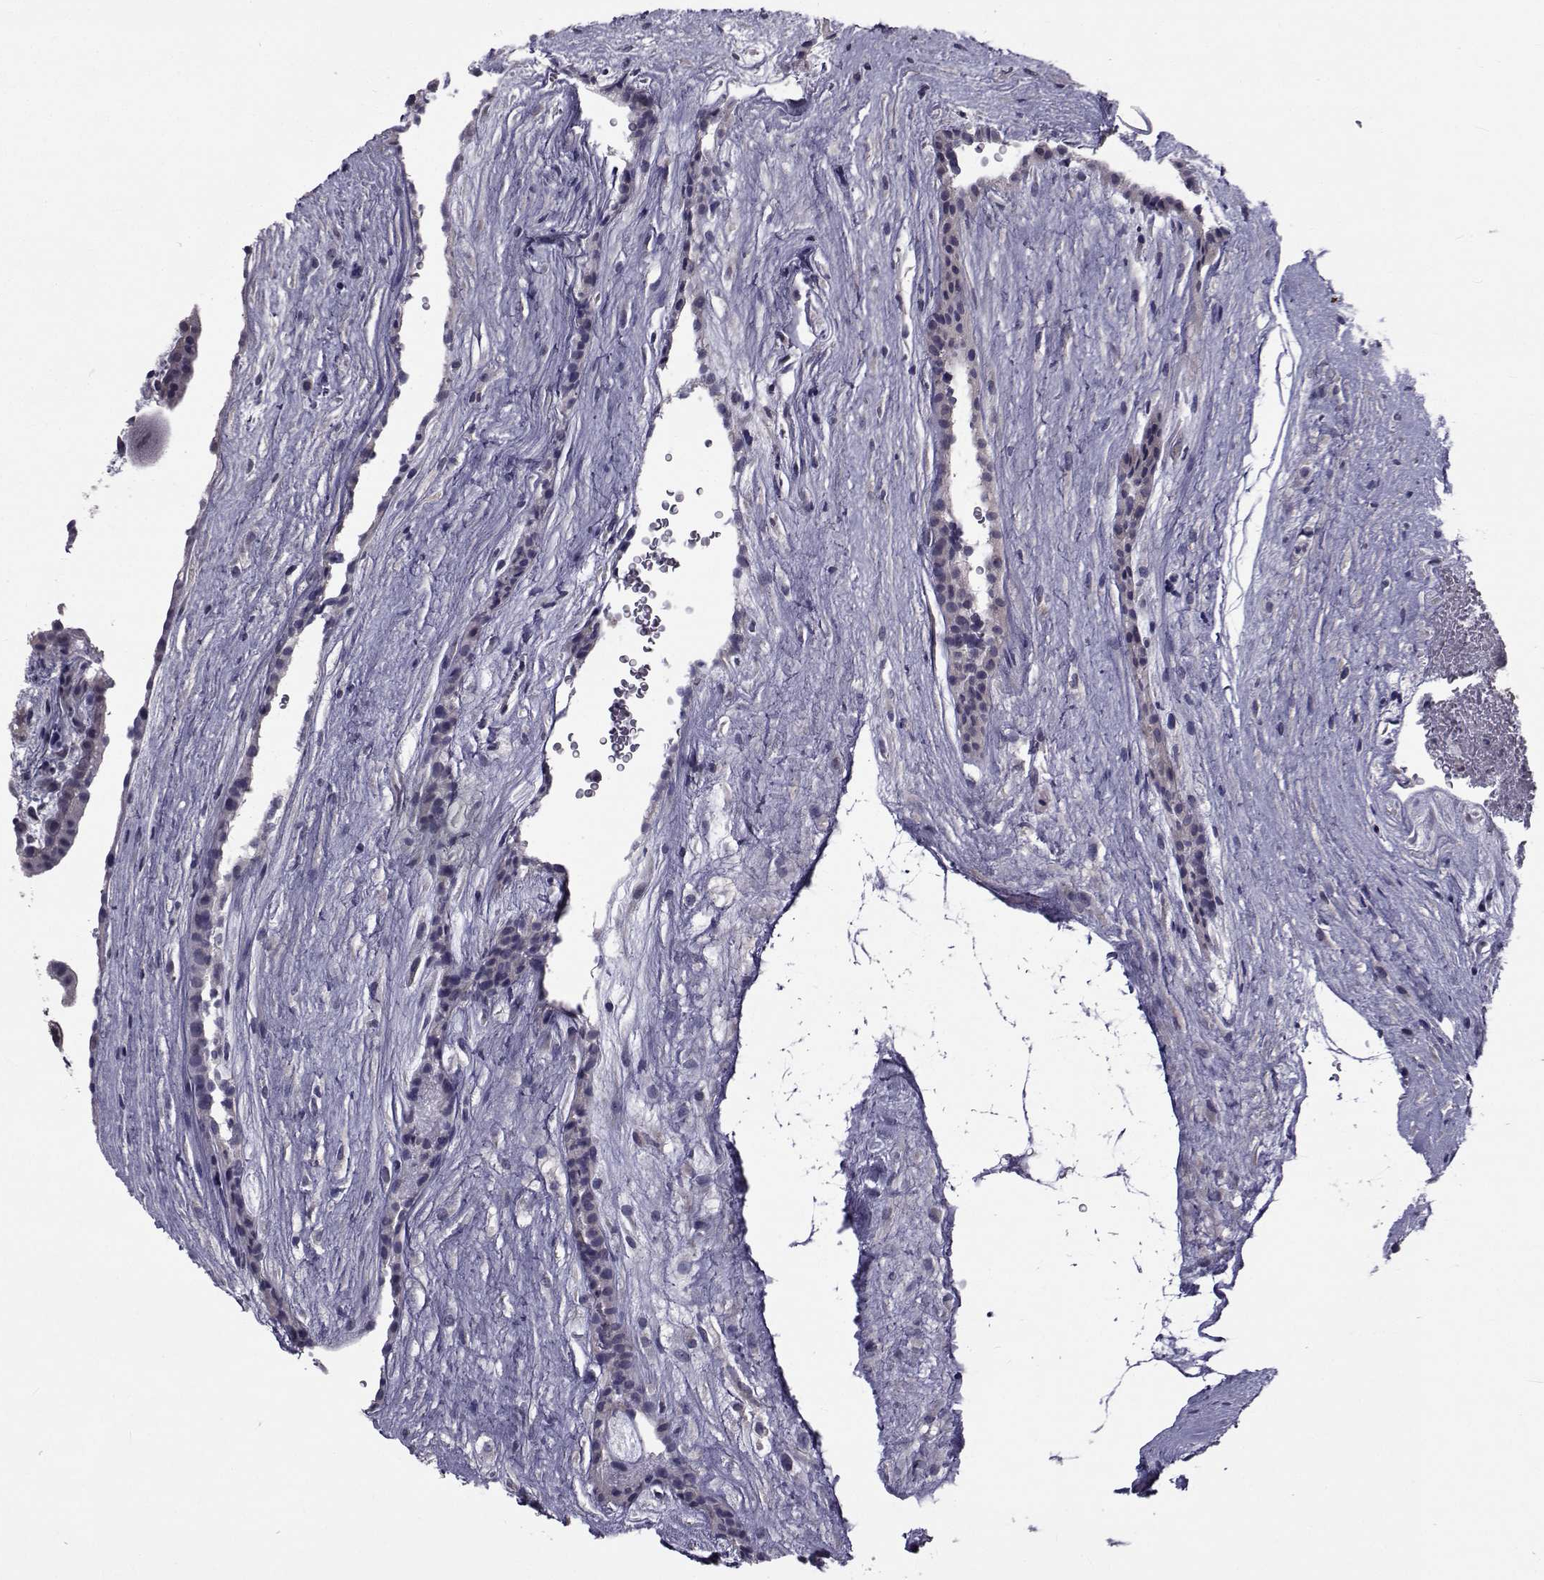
{"staining": {"intensity": "negative", "quantity": "none", "location": "none"}, "tissue": "placenta", "cell_type": "Decidual cells", "image_type": "normal", "snomed": [{"axis": "morphology", "description": "Normal tissue, NOS"}, {"axis": "topography", "description": "Placenta"}], "caption": "IHC of unremarkable human placenta displays no staining in decidual cells.", "gene": "CFAP74", "patient": {"sex": "female", "age": 19}}